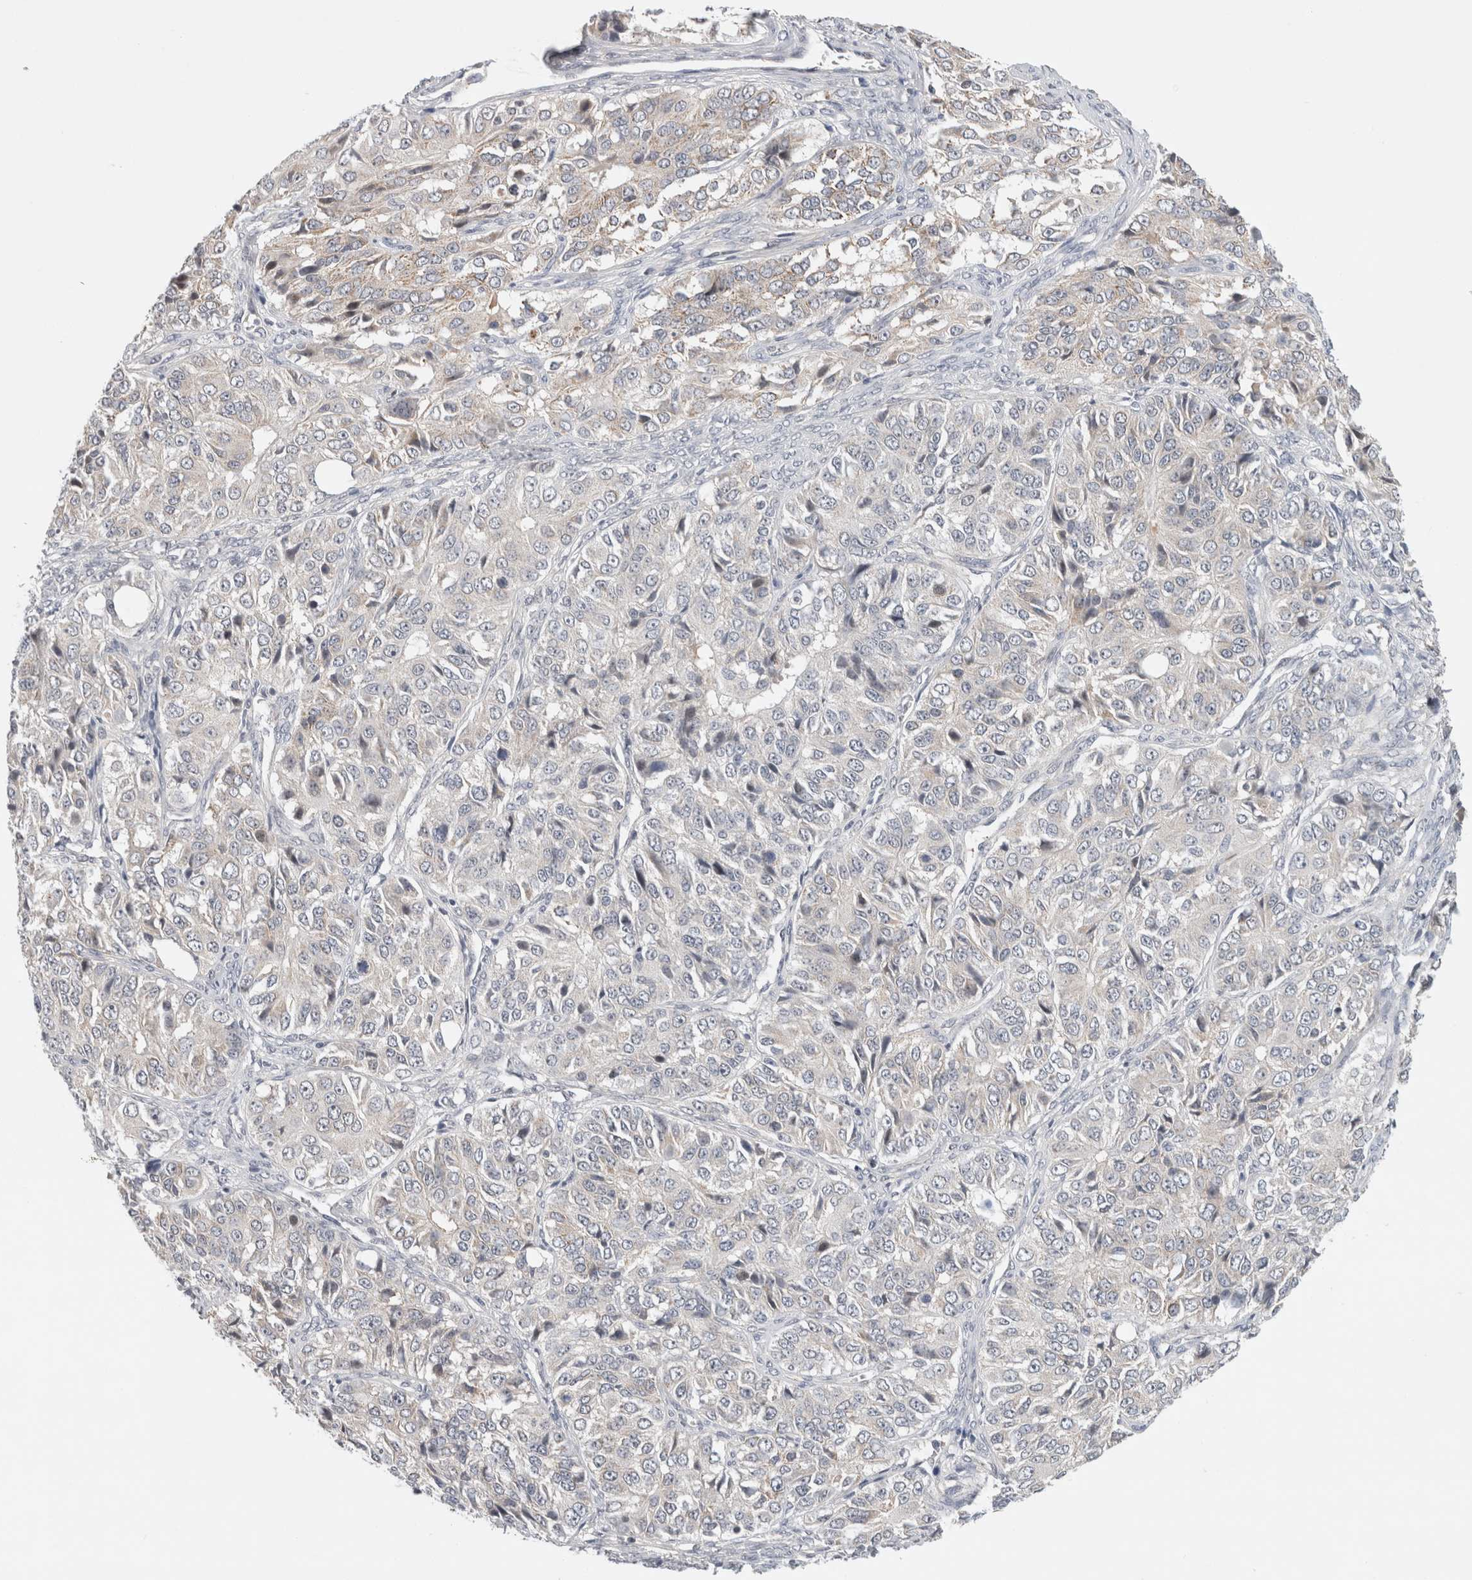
{"staining": {"intensity": "negative", "quantity": "none", "location": "none"}, "tissue": "ovarian cancer", "cell_type": "Tumor cells", "image_type": "cancer", "snomed": [{"axis": "morphology", "description": "Carcinoma, endometroid"}, {"axis": "topography", "description": "Ovary"}], "caption": "Immunohistochemistry (IHC) of human endometroid carcinoma (ovarian) displays no expression in tumor cells.", "gene": "HCN3", "patient": {"sex": "female", "age": 51}}